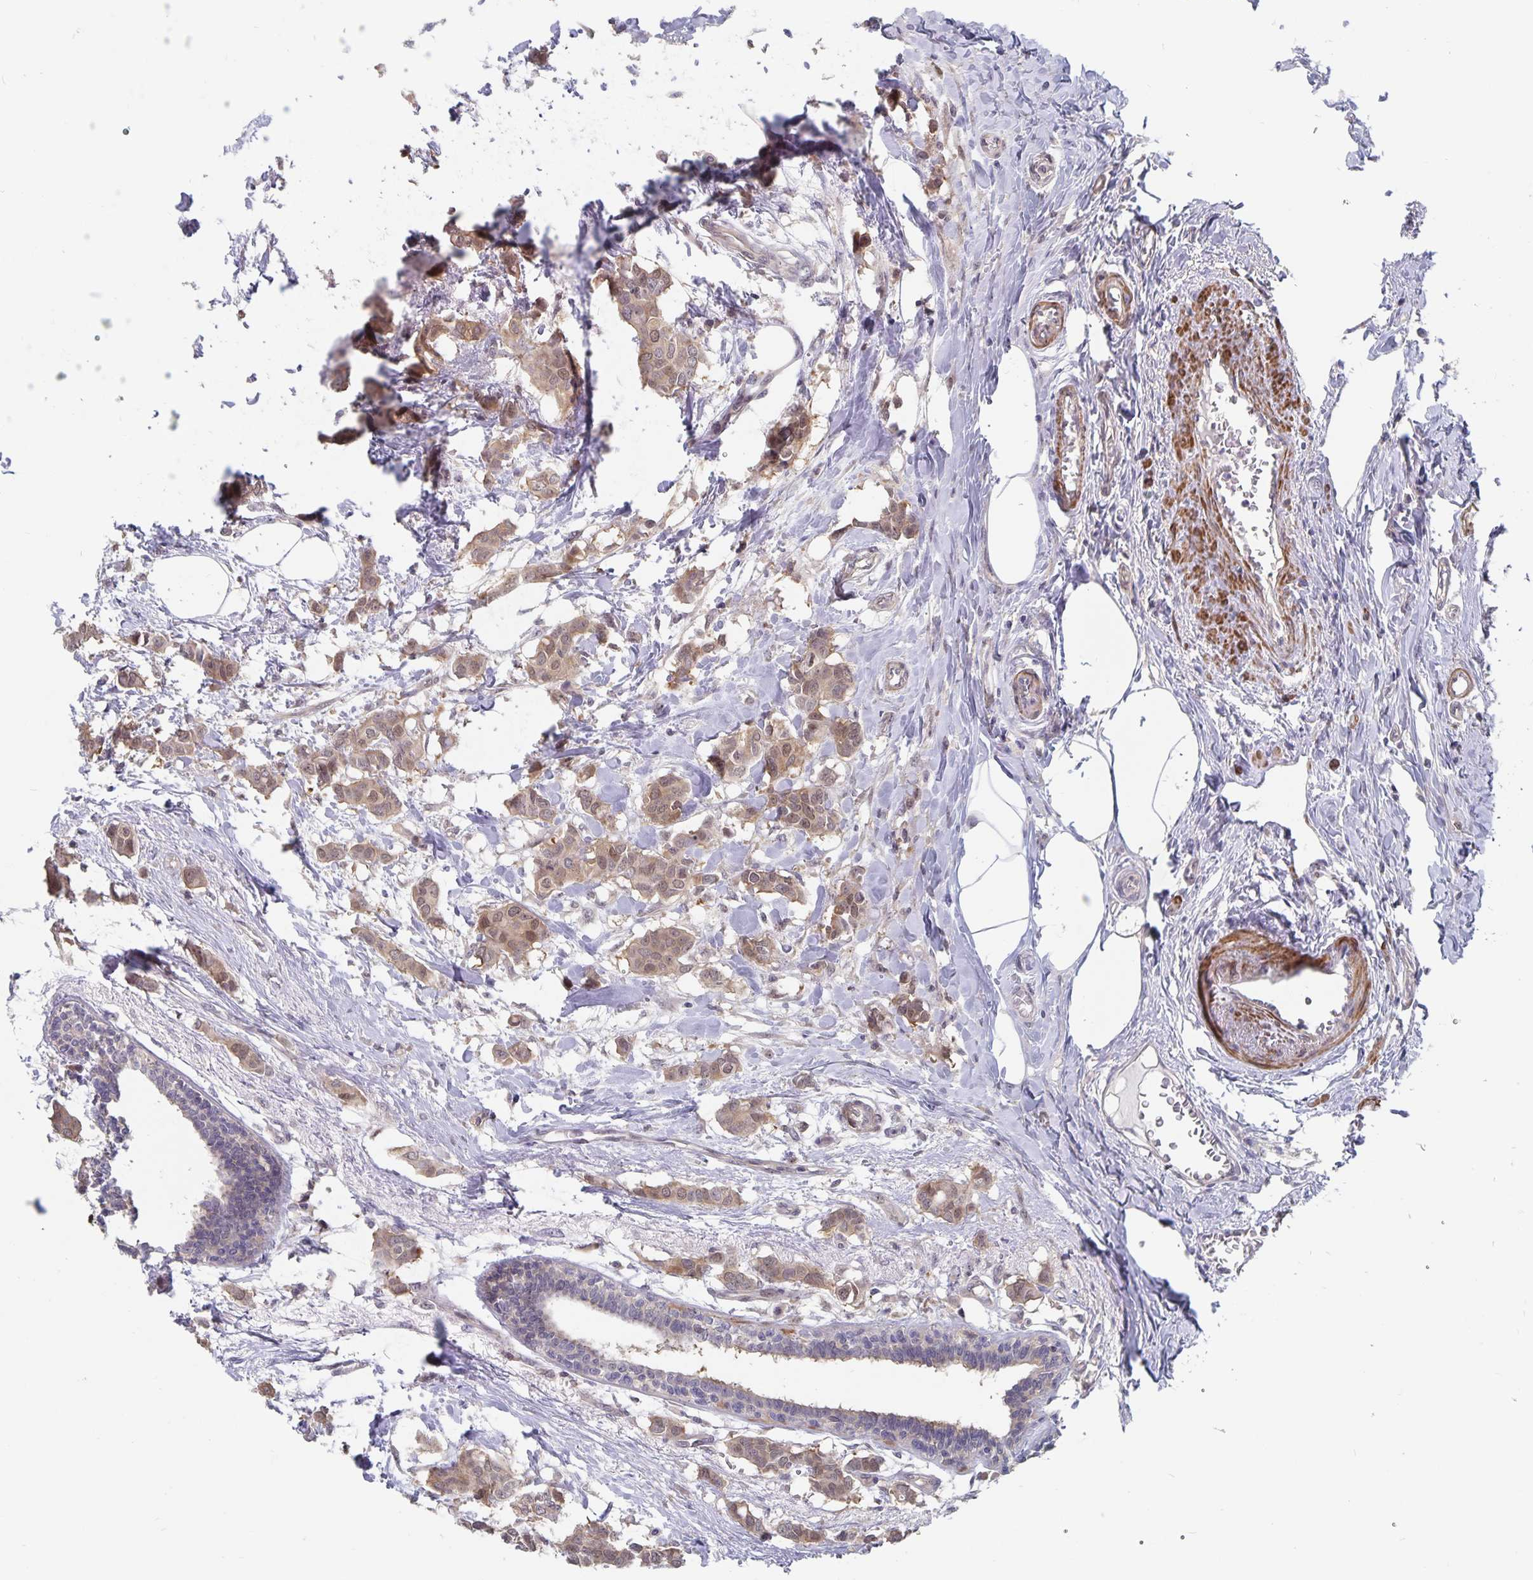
{"staining": {"intensity": "weak", "quantity": ">75%", "location": "nuclear"}, "tissue": "breast cancer", "cell_type": "Tumor cells", "image_type": "cancer", "snomed": [{"axis": "morphology", "description": "Duct carcinoma"}, {"axis": "topography", "description": "Breast"}], "caption": "Weak nuclear expression is identified in about >75% of tumor cells in invasive ductal carcinoma (breast).", "gene": "BAG6", "patient": {"sex": "female", "age": 62}}